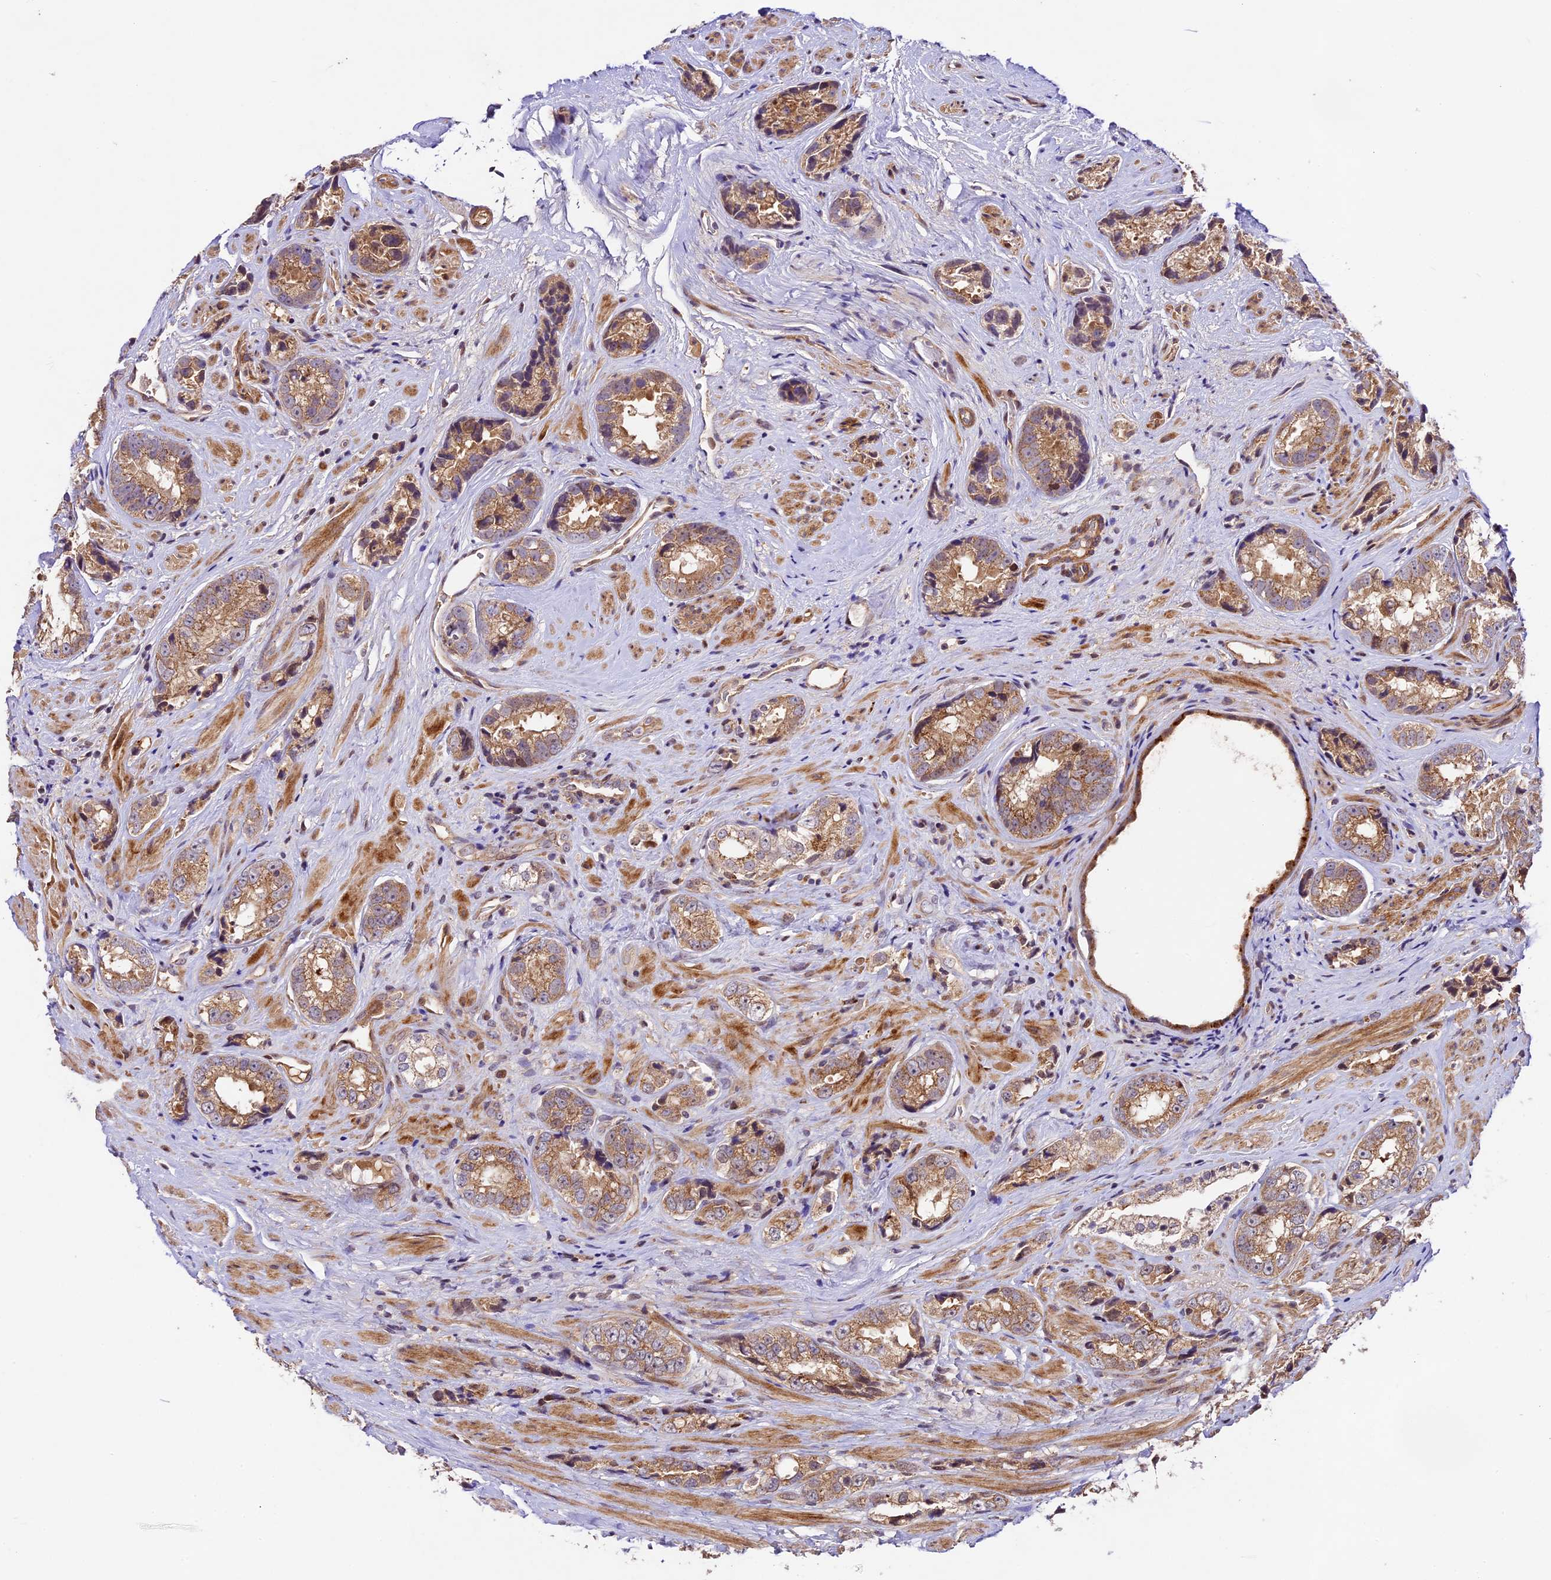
{"staining": {"intensity": "moderate", "quantity": ">75%", "location": "cytoplasmic/membranous"}, "tissue": "prostate cancer", "cell_type": "Tumor cells", "image_type": "cancer", "snomed": [{"axis": "morphology", "description": "Adenocarcinoma, High grade"}, {"axis": "topography", "description": "Prostate"}], "caption": "Prostate cancer was stained to show a protein in brown. There is medium levels of moderate cytoplasmic/membranous positivity in approximately >75% of tumor cells. Immunohistochemistry (ihc) stains the protein in brown and the nuclei are stained blue.", "gene": "CCSER1", "patient": {"sex": "male", "age": 61}}